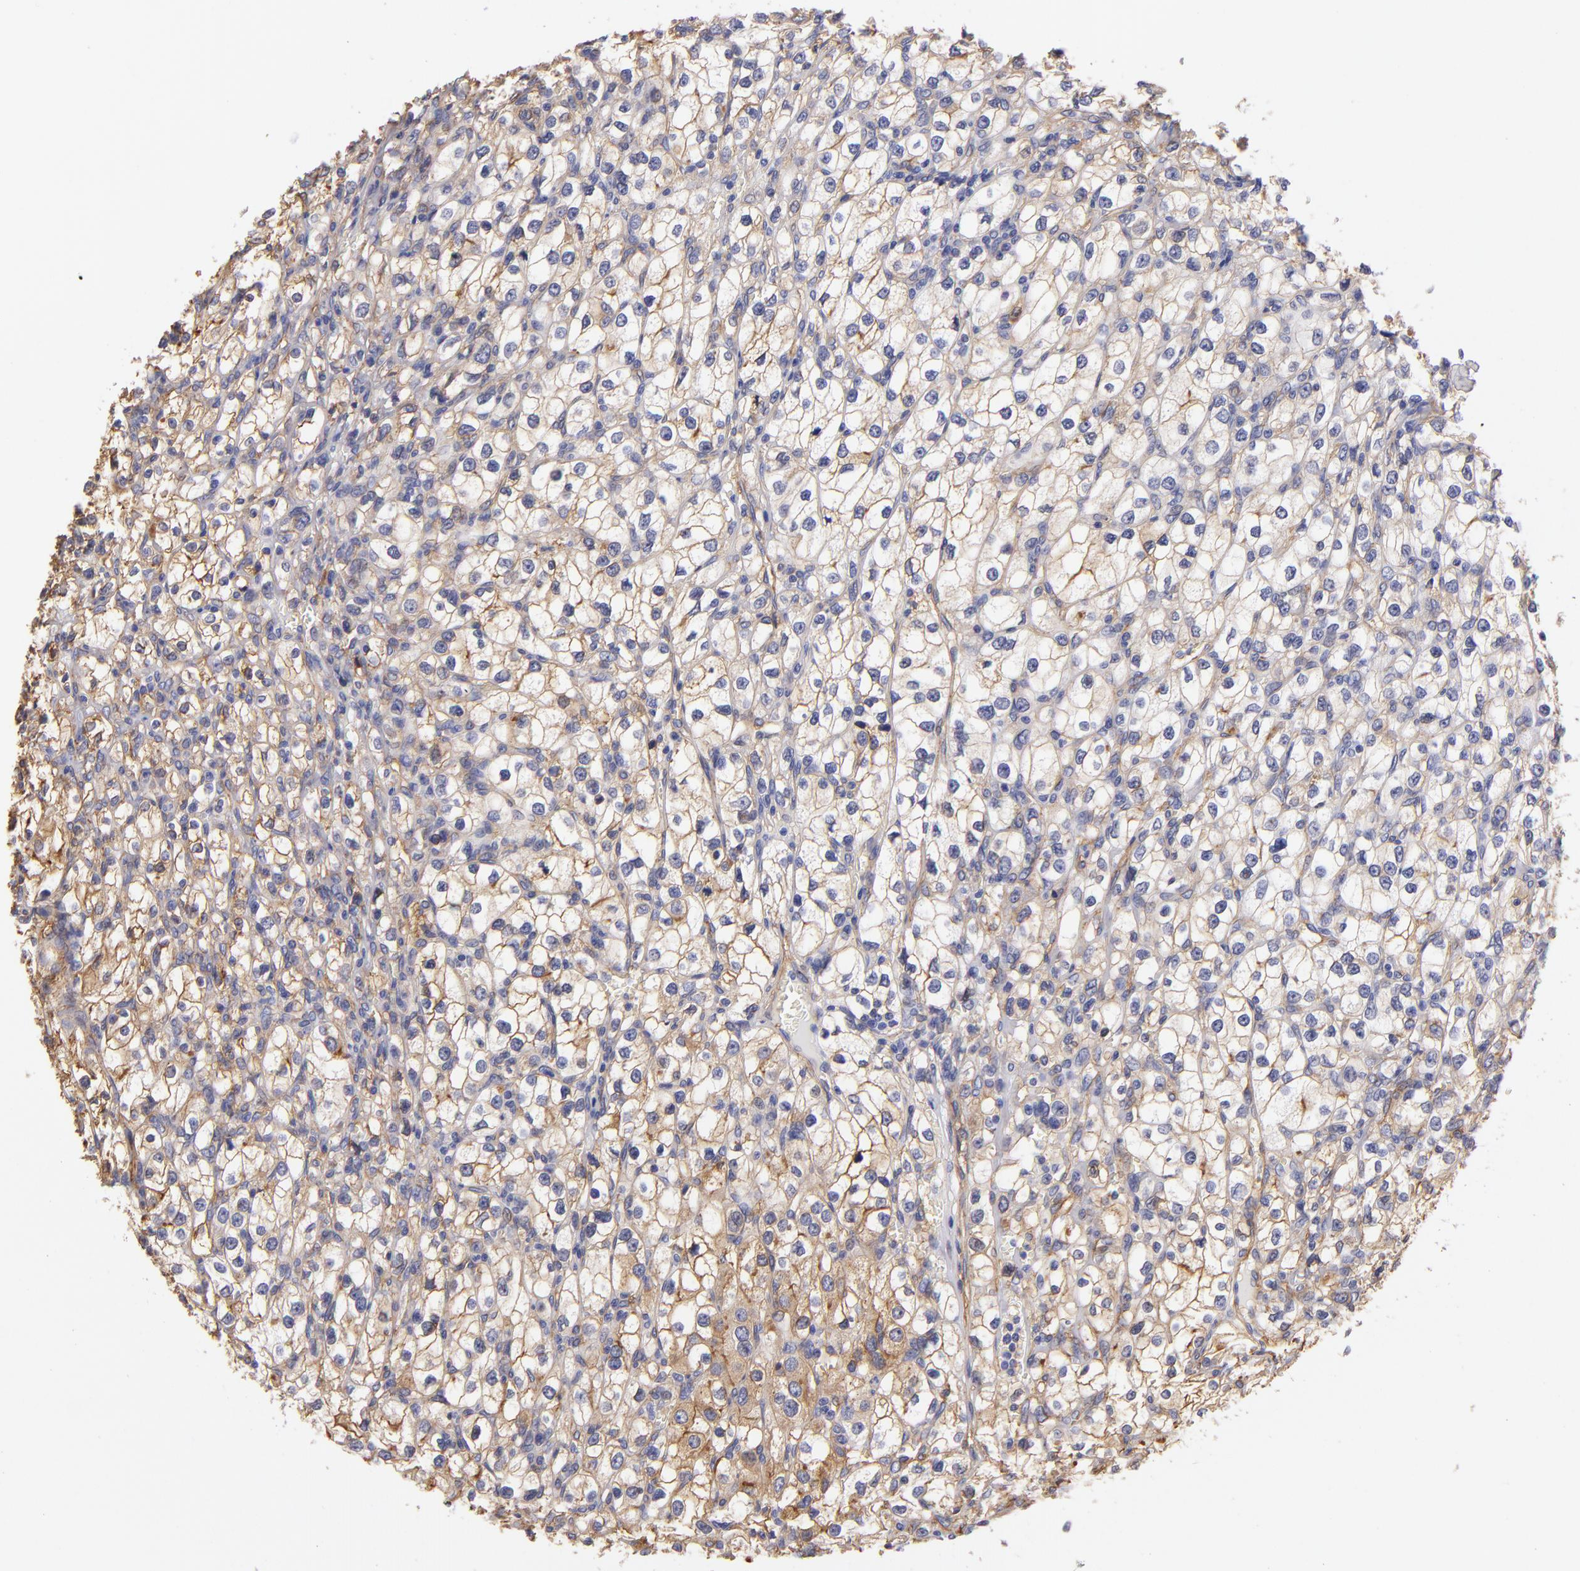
{"staining": {"intensity": "moderate", "quantity": "25%-75%", "location": "cytoplasmic/membranous"}, "tissue": "renal cancer", "cell_type": "Tumor cells", "image_type": "cancer", "snomed": [{"axis": "morphology", "description": "Adenocarcinoma, NOS"}, {"axis": "topography", "description": "Kidney"}], "caption": "Immunohistochemical staining of human renal adenocarcinoma displays medium levels of moderate cytoplasmic/membranous protein positivity in about 25%-75% of tumor cells. The protein is stained brown, and the nuclei are stained in blue (DAB IHC with brightfield microscopy, high magnification).", "gene": "CD151", "patient": {"sex": "female", "age": 62}}